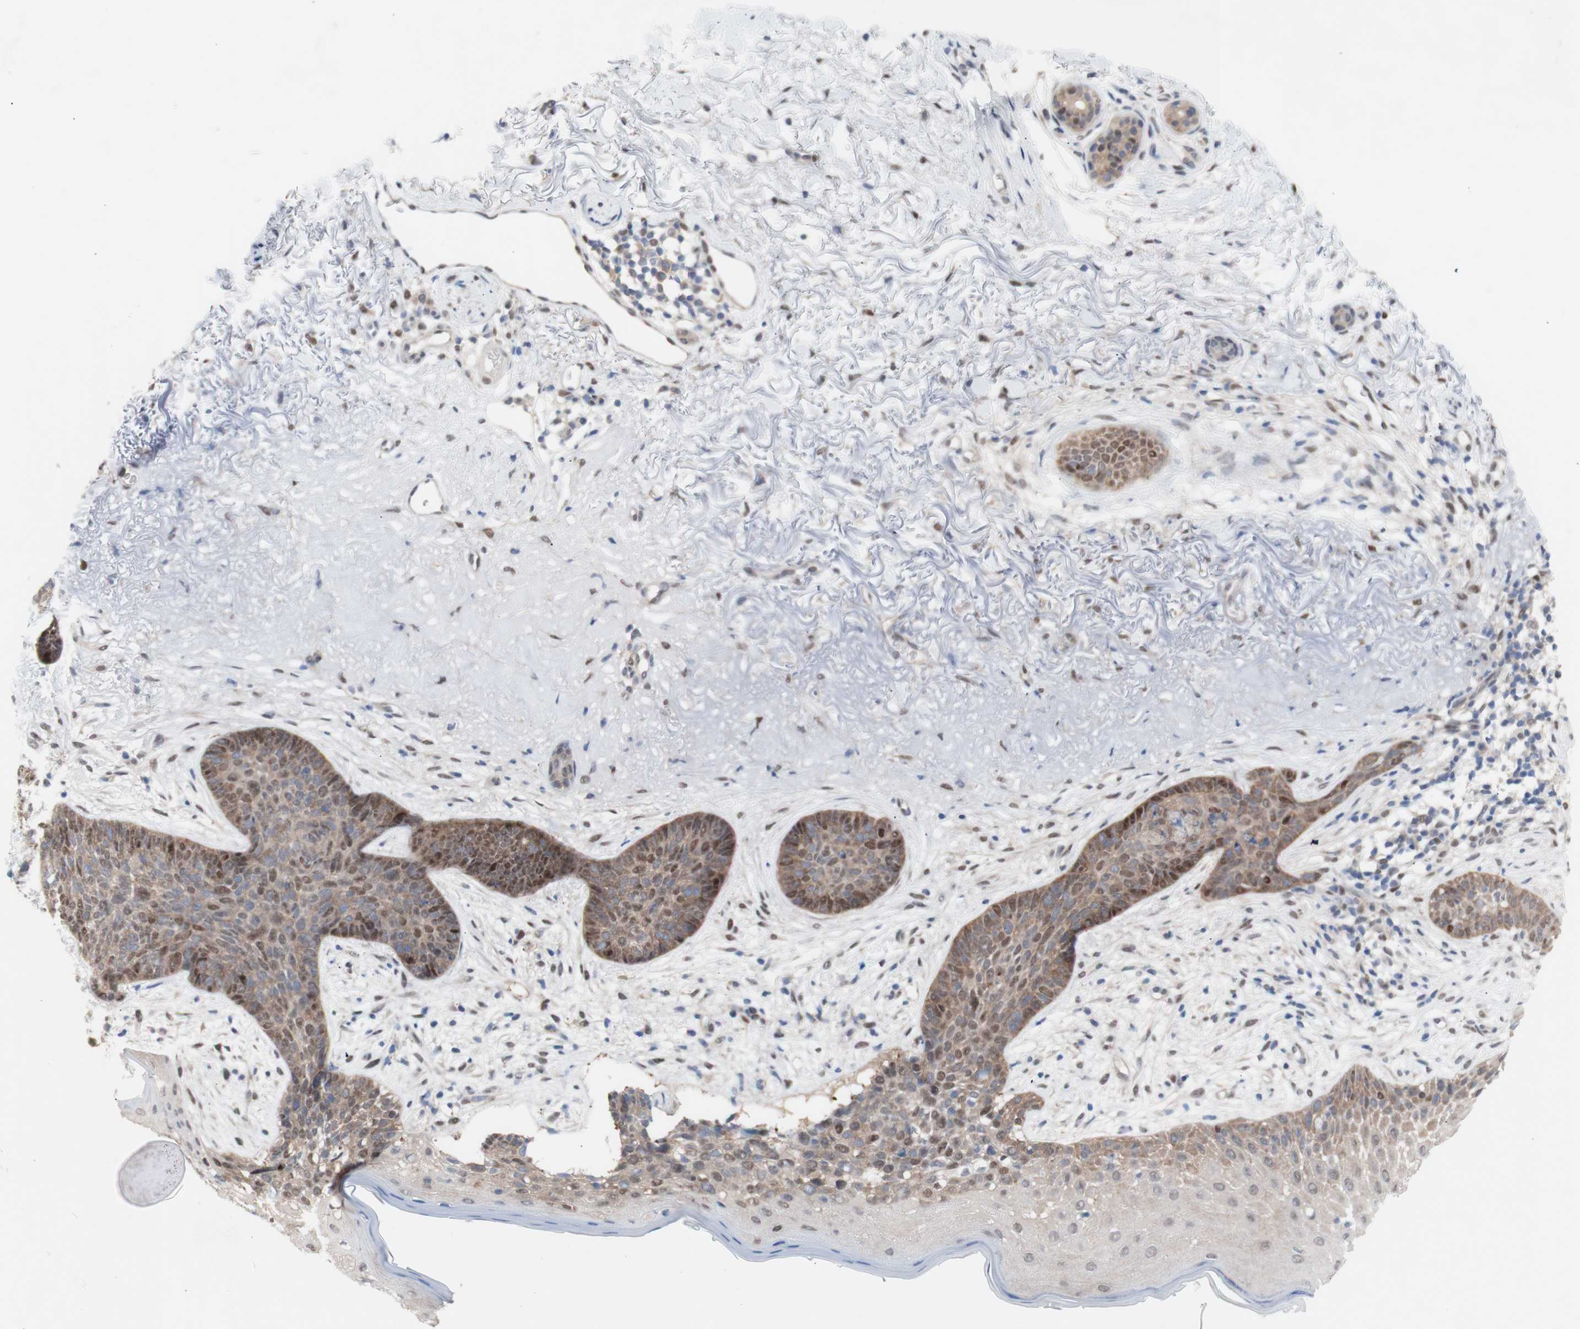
{"staining": {"intensity": "moderate", "quantity": "25%-75%", "location": "cytoplasmic/membranous,nuclear"}, "tissue": "skin cancer", "cell_type": "Tumor cells", "image_type": "cancer", "snomed": [{"axis": "morphology", "description": "Normal tissue, NOS"}, {"axis": "morphology", "description": "Basal cell carcinoma"}, {"axis": "topography", "description": "Skin"}], "caption": "Immunohistochemical staining of human skin cancer (basal cell carcinoma) exhibits medium levels of moderate cytoplasmic/membranous and nuclear expression in about 25%-75% of tumor cells.", "gene": "PRMT5", "patient": {"sex": "female", "age": 70}}